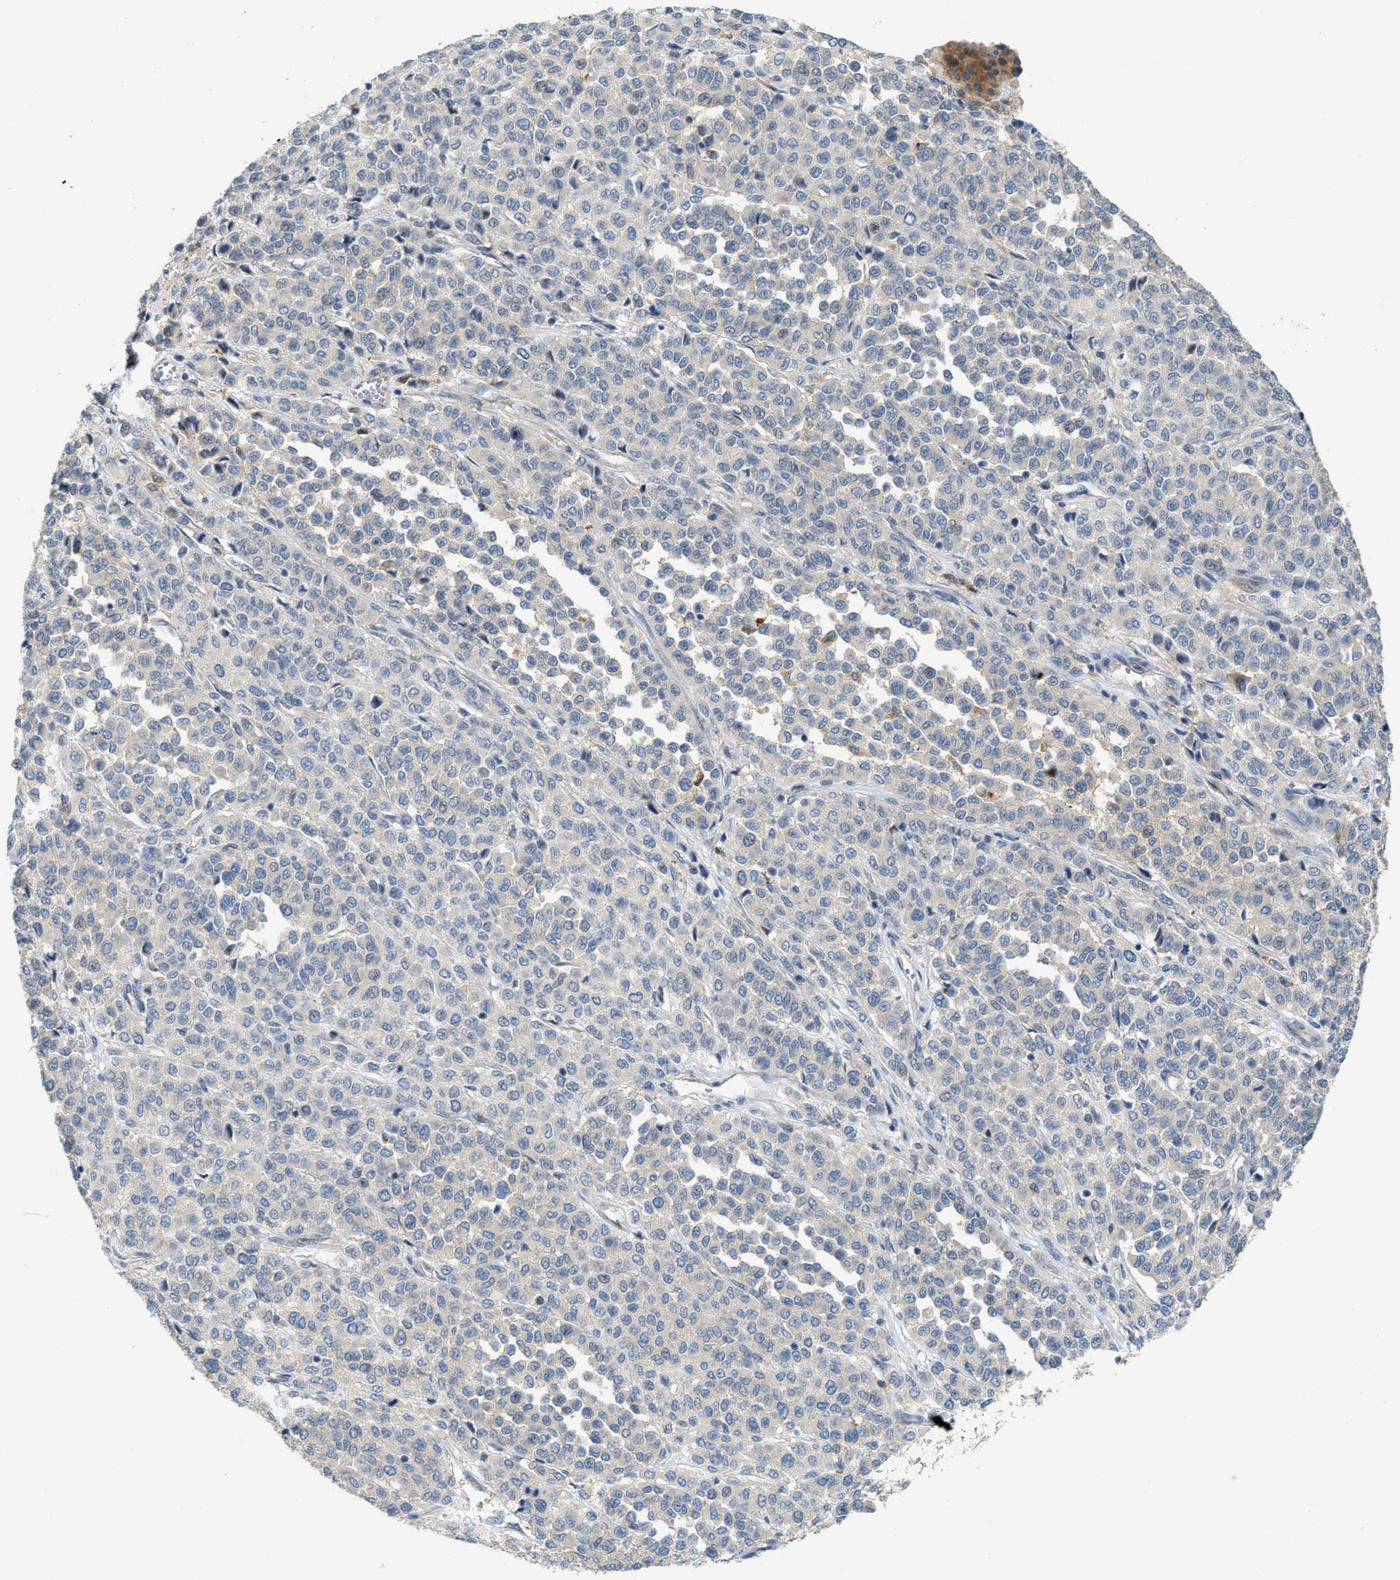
{"staining": {"intensity": "negative", "quantity": "none", "location": "none"}, "tissue": "melanoma", "cell_type": "Tumor cells", "image_type": "cancer", "snomed": [{"axis": "morphology", "description": "Malignant melanoma, Metastatic site"}, {"axis": "topography", "description": "Pancreas"}], "caption": "Tumor cells are negative for protein expression in human malignant melanoma (metastatic site). (DAB immunohistochemistry visualized using brightfield microscopy, high magnification).", "gene": "KLHDC10", "patient": {"sex": "female", "age": 30}}